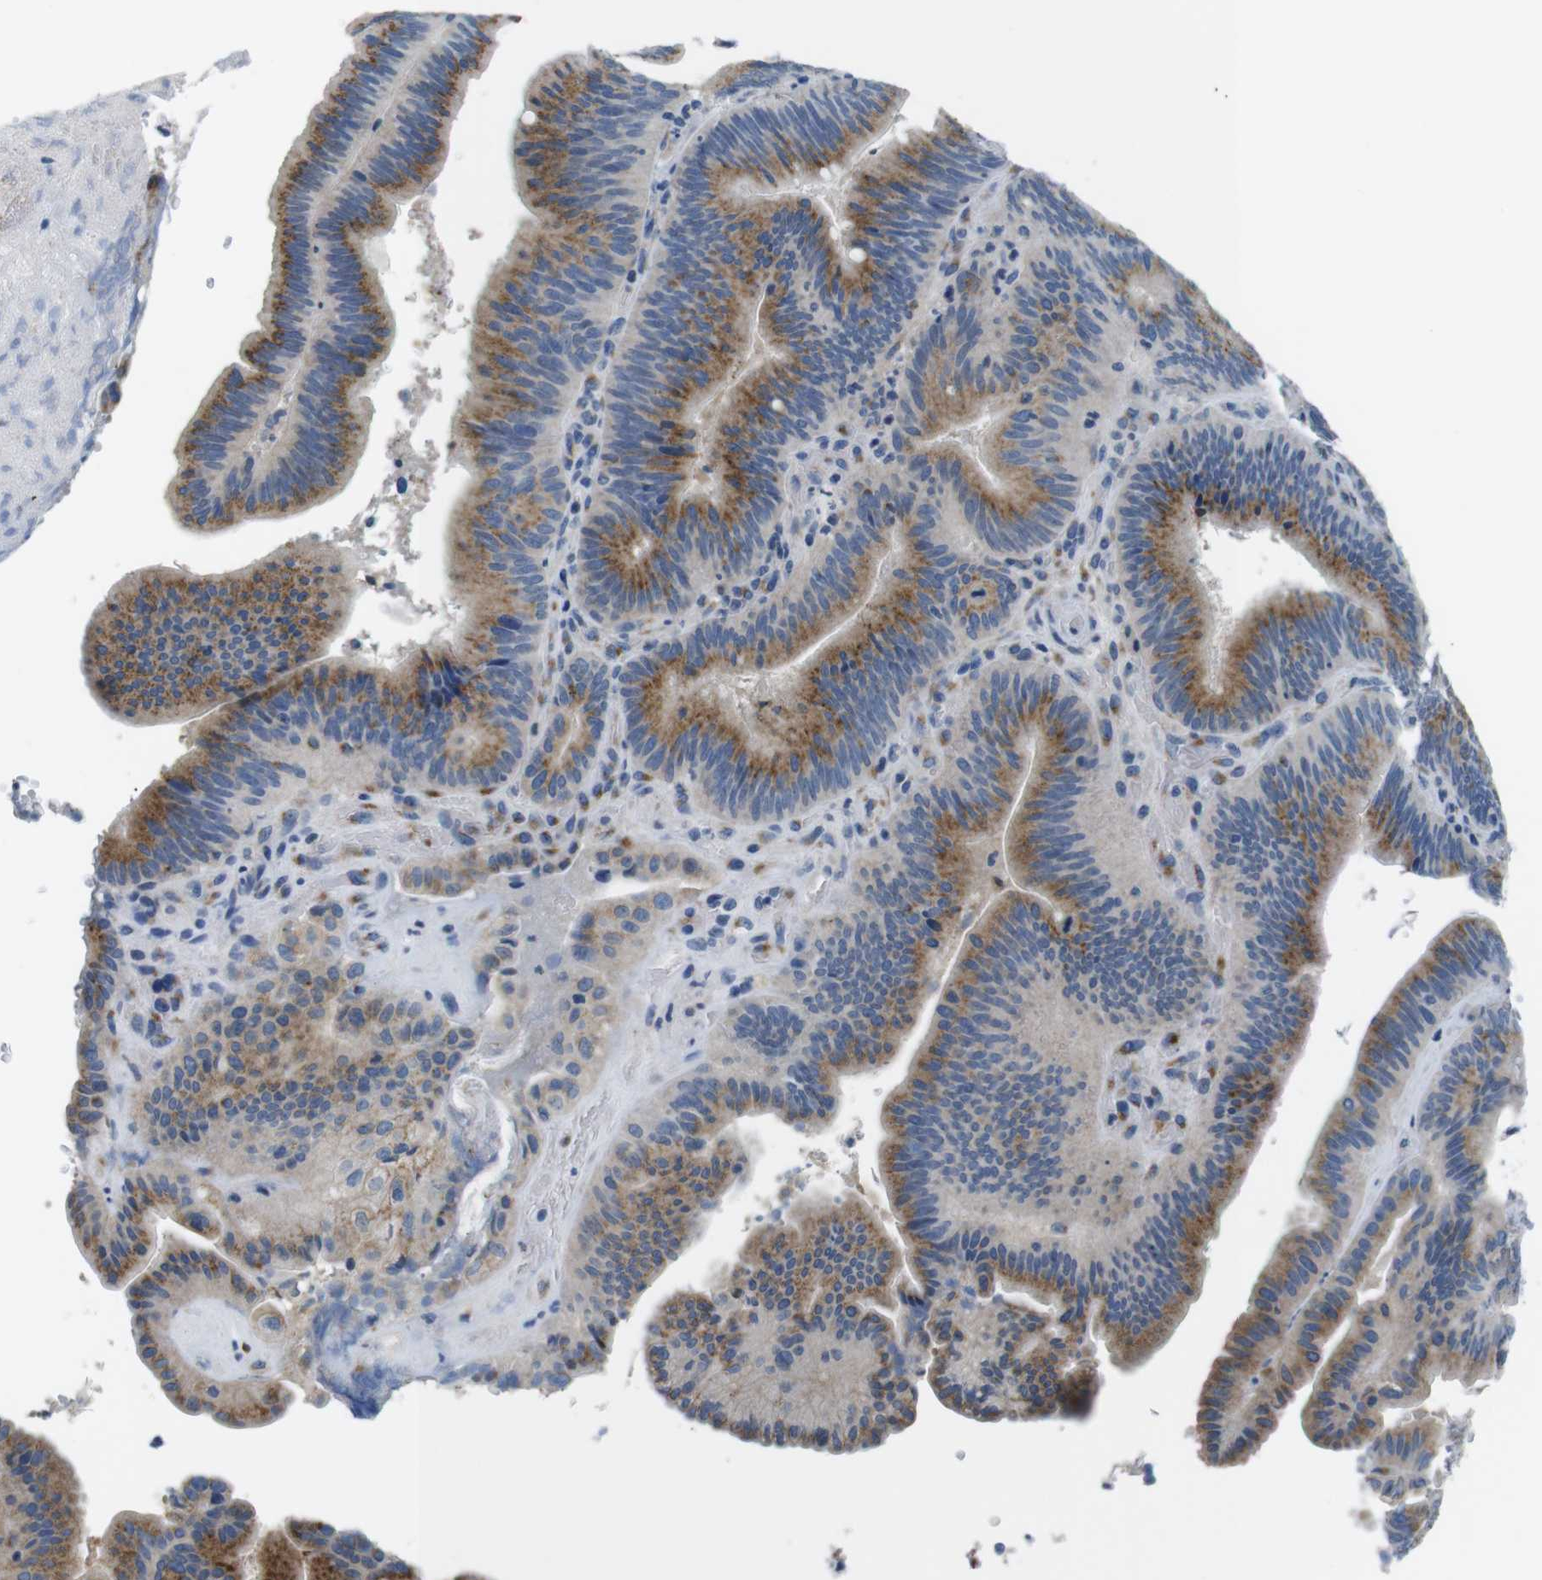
{"staining": {"intensity": "moderate", "quantity": ">75%", "location": "cytoplasmic/membranous"}, "tissue": "pancreatic cancer", "cell_type": "Tumor cells", "image_type": "cancer", "snomed": [{"axis": "morphology", "description": "Adenocarcinoma, NOS"}, {"axis": "topography", "description": "Pancreas"}], "caption": "A histopathology image showing moderate cytoplasmic/membranous expression in approximately >75% of tumor cells in pancreatic adenocarcinoma, as visualized by brown immunohistochemical staining.", "gene": "GOLGA2", "patient": {"sex": "male", "age": 82}}